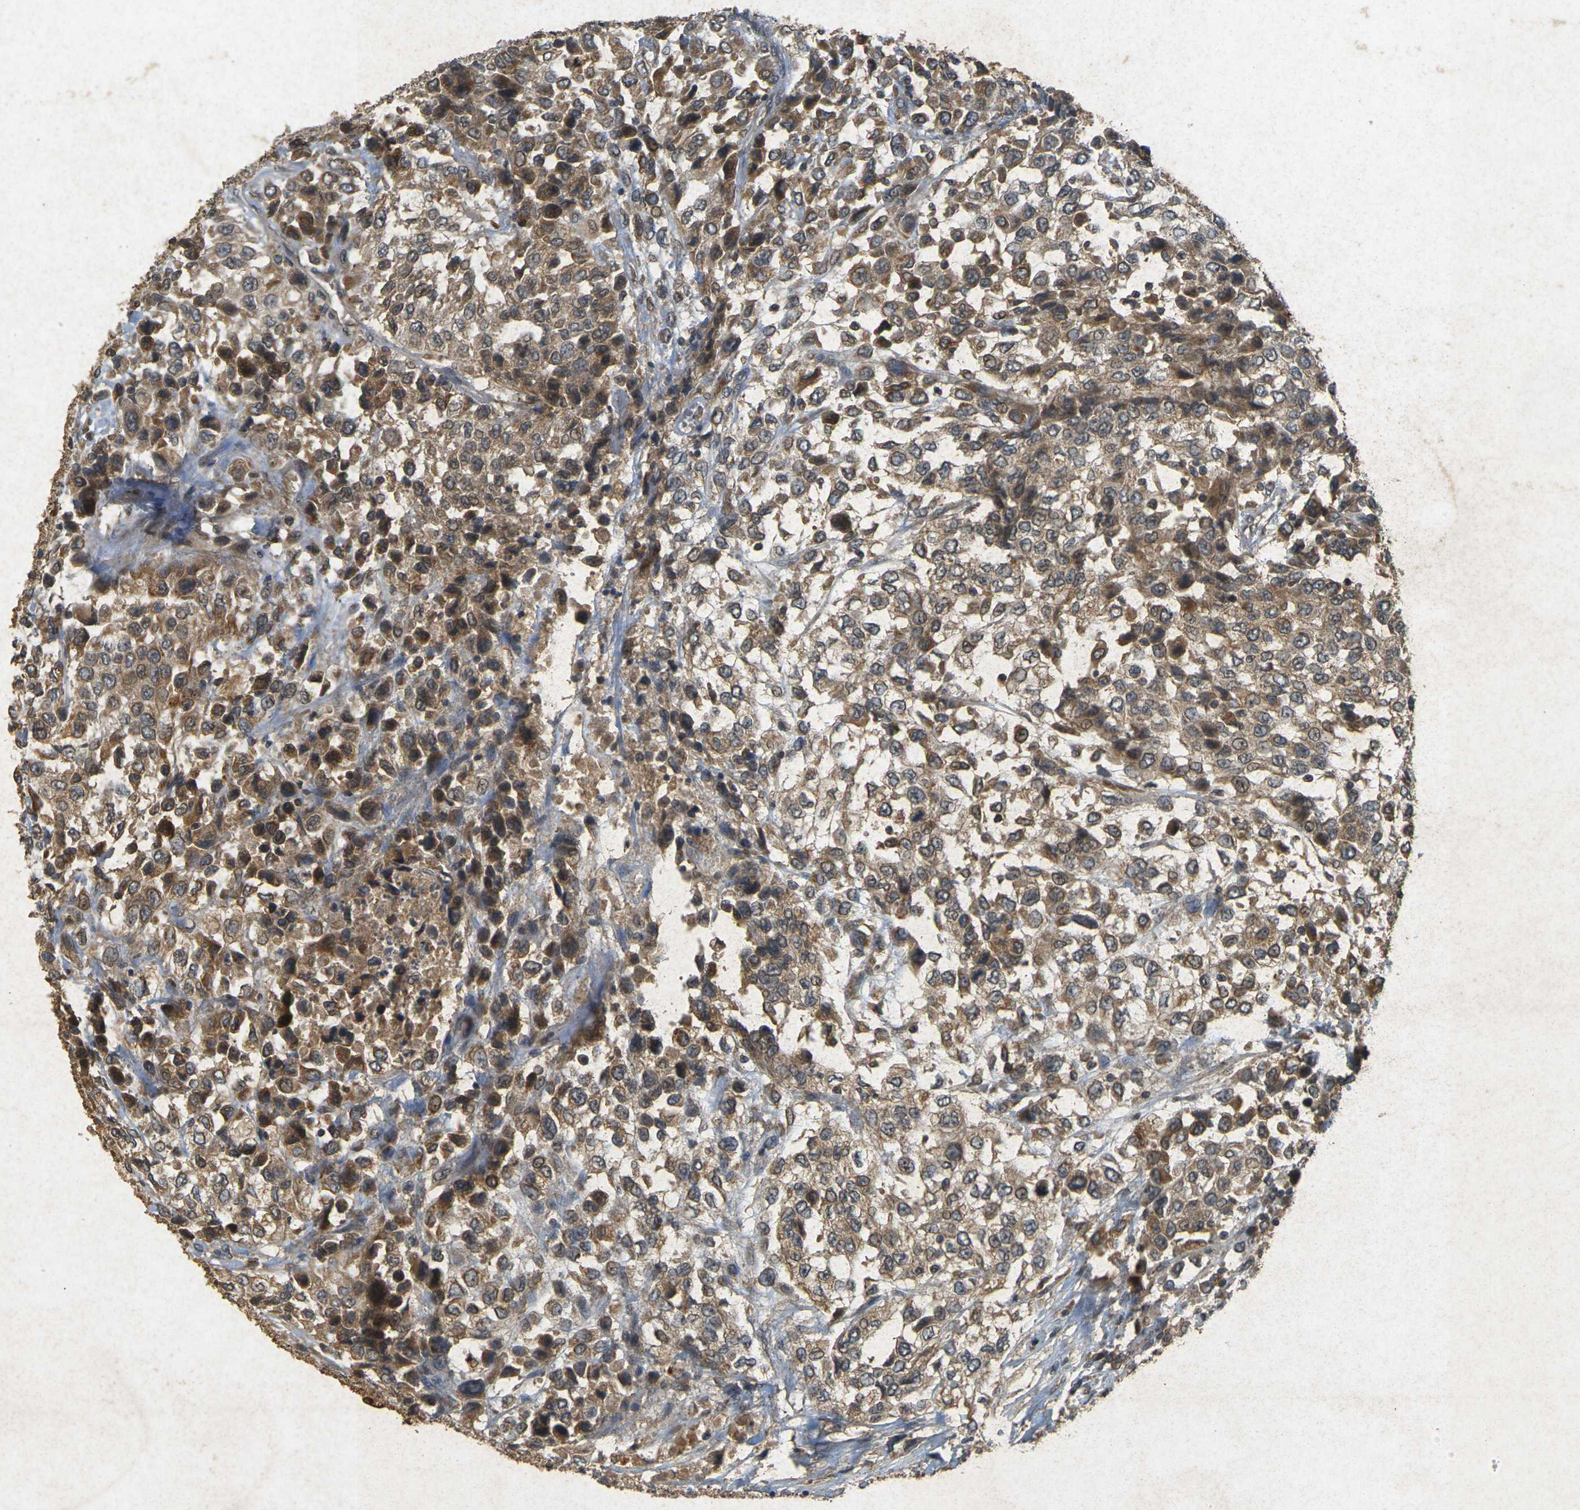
{"staining": {"intensity": "moderate", "quantity": ">75%", "location": "cytoplasmic/membranous"}, "tissue": "urothelial cancer", "cell_type": "Tumor cells", "image_type": "cancer", "snomed": [{"axis": "morphology", "description": "Urothelial carcinoma, High grade"}, {"axis": "topography", "description": "Urinary bladder"}], "caption": "Urothelial carcinoma (high-grade) stained with immunohistochemistry (IHC) shows moderate cytoplasmic/membranous staining in about >75% of tumor cells.", "gene": "ERN1", "patient": {"sex": "female", "age": 80}}